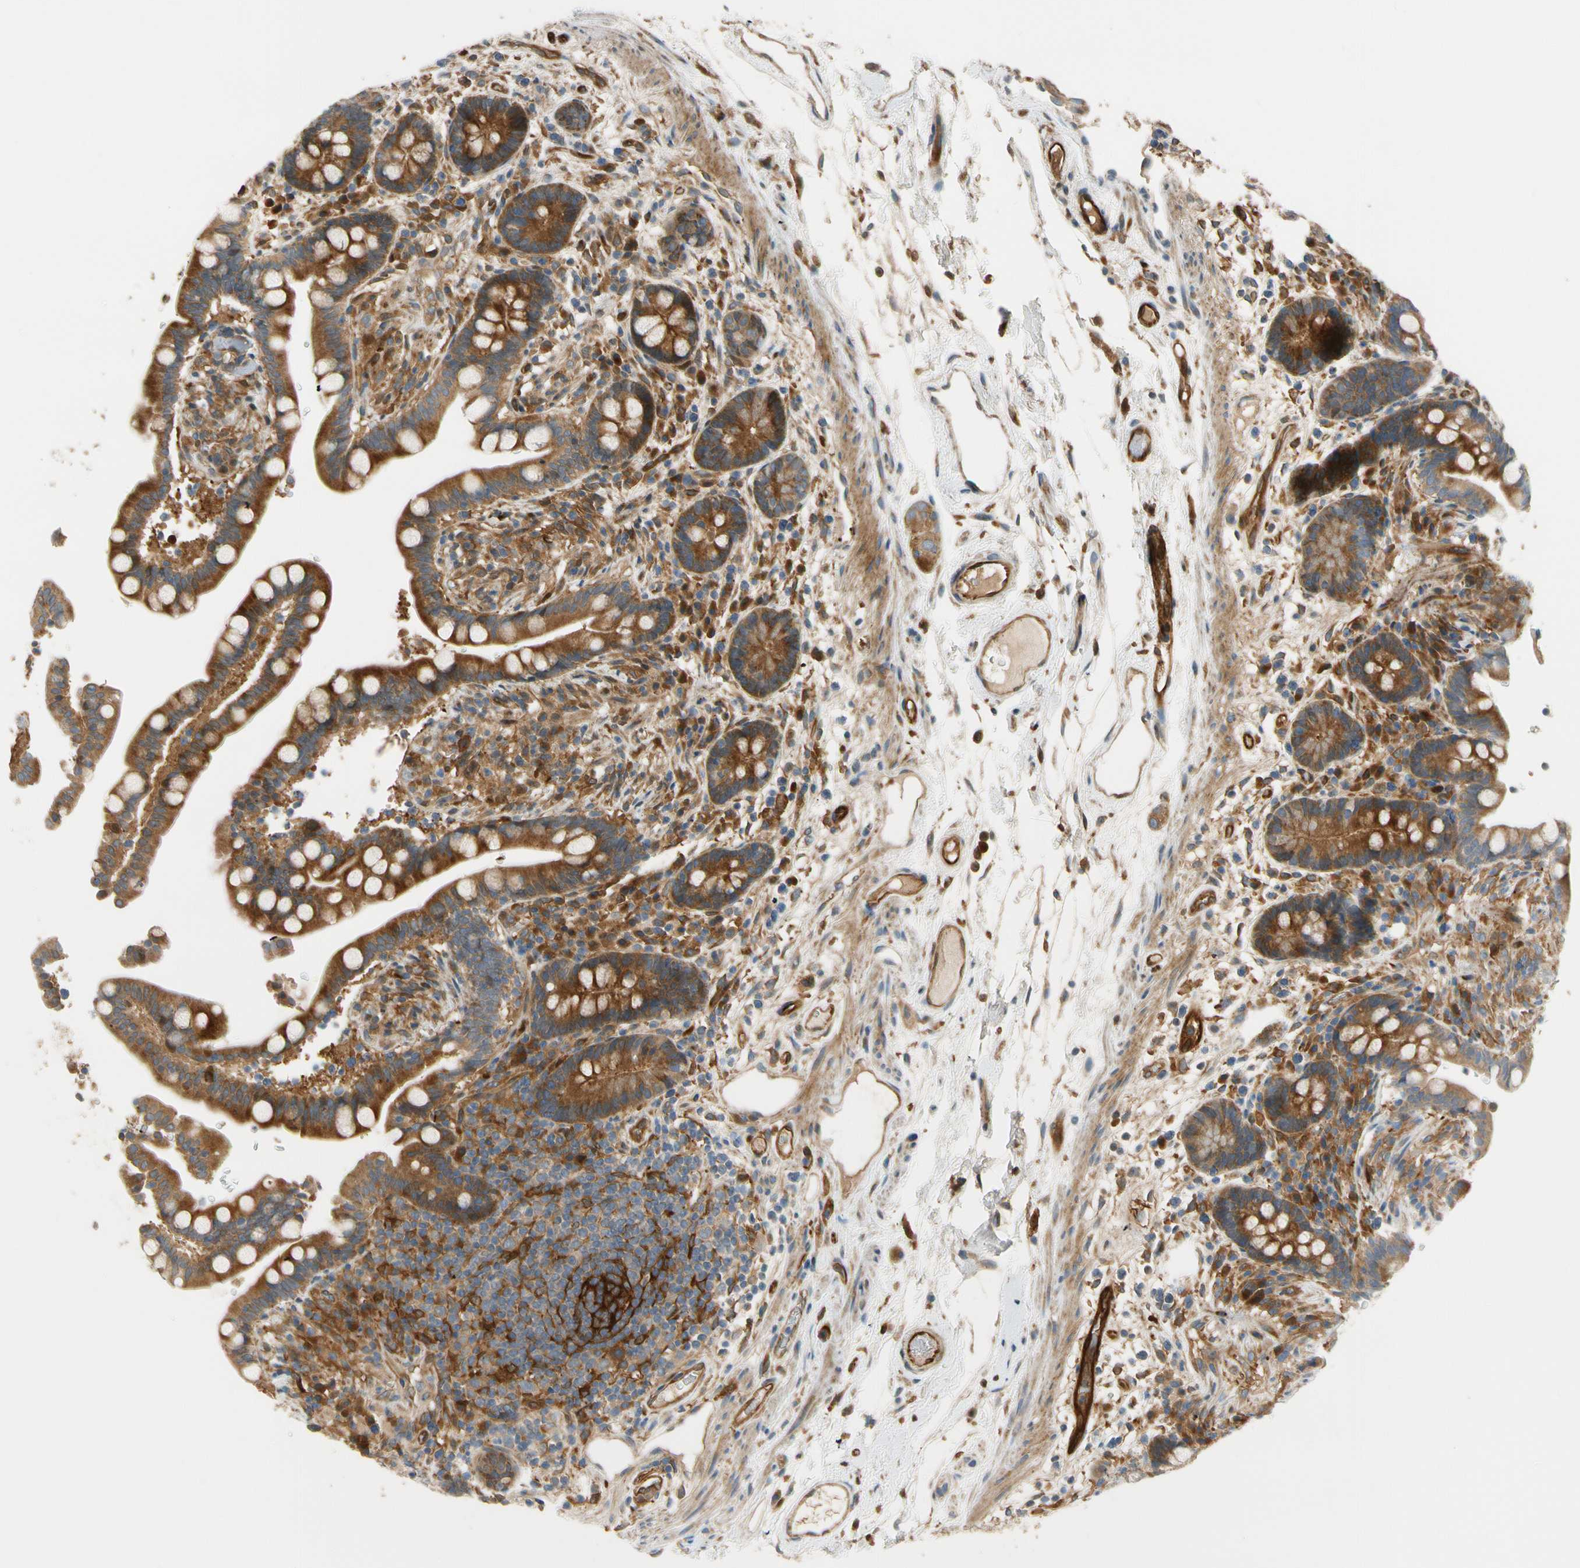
{"staining": {"intensity": "strong", "quantity": ">75%", "location": "cytoplasmic/membranous"}, "tissue": "colon", "cell_type": "Endothelial cells", "image_type": "normal", "snomed": [{"axis": "morphology", "description": "Normal tissue, NOS"}, {"axis": "topography", "description": "Colon"}], "caption": "Colon stained with DAB (3,3'-diaminobenzidine) immunohistochemistry shows high levels of strong cytoplasmic/membranous positivity in approximately >75% of endothelial cells.", "gene": "PARP14", "patient": {"sex": "male", "age": 73}}